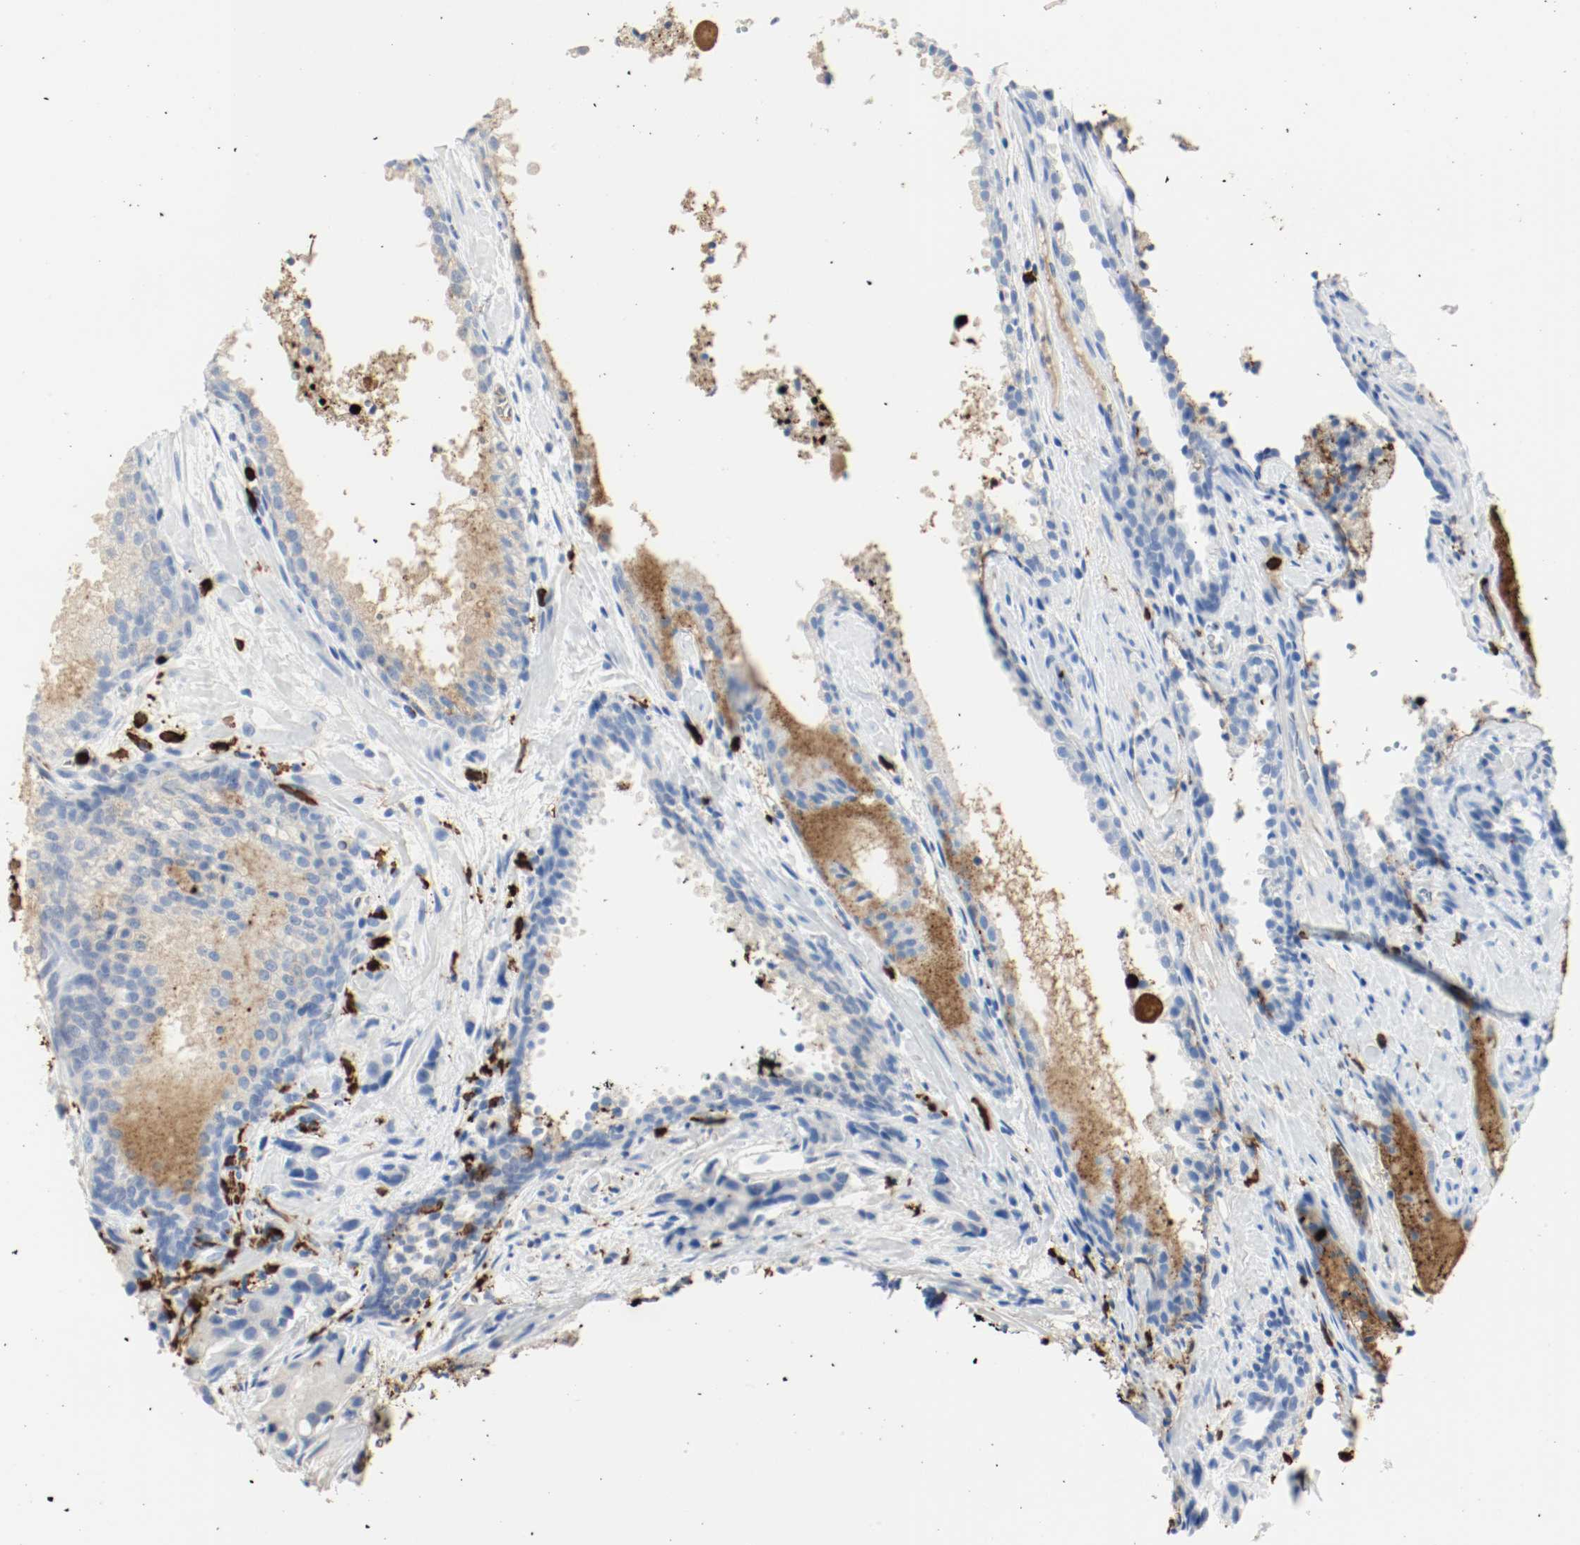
{"staining": {"intensity": "weak", "quantity": "25%-75%", "location": "cytoplasmic/membranous"}, "tissue": "prostate cancer", "cell_type": "Tumor cells", "image_type": "cancer", "snomed": [{"axis": "morphology", "description": "Adenocarcinoma, High grade"}, {"axis": "topography", "description": "Prostate"}], "caption": "There is low levels of weak cytoplasmic/membranous expression in tumor cells of prostate cancer (adenocarcinoma (high-grade)), as demonstrated by immunohistochemical staining (brown color).", "gene": "S100A9", "patient": {"sex": "male", "age": 58}}